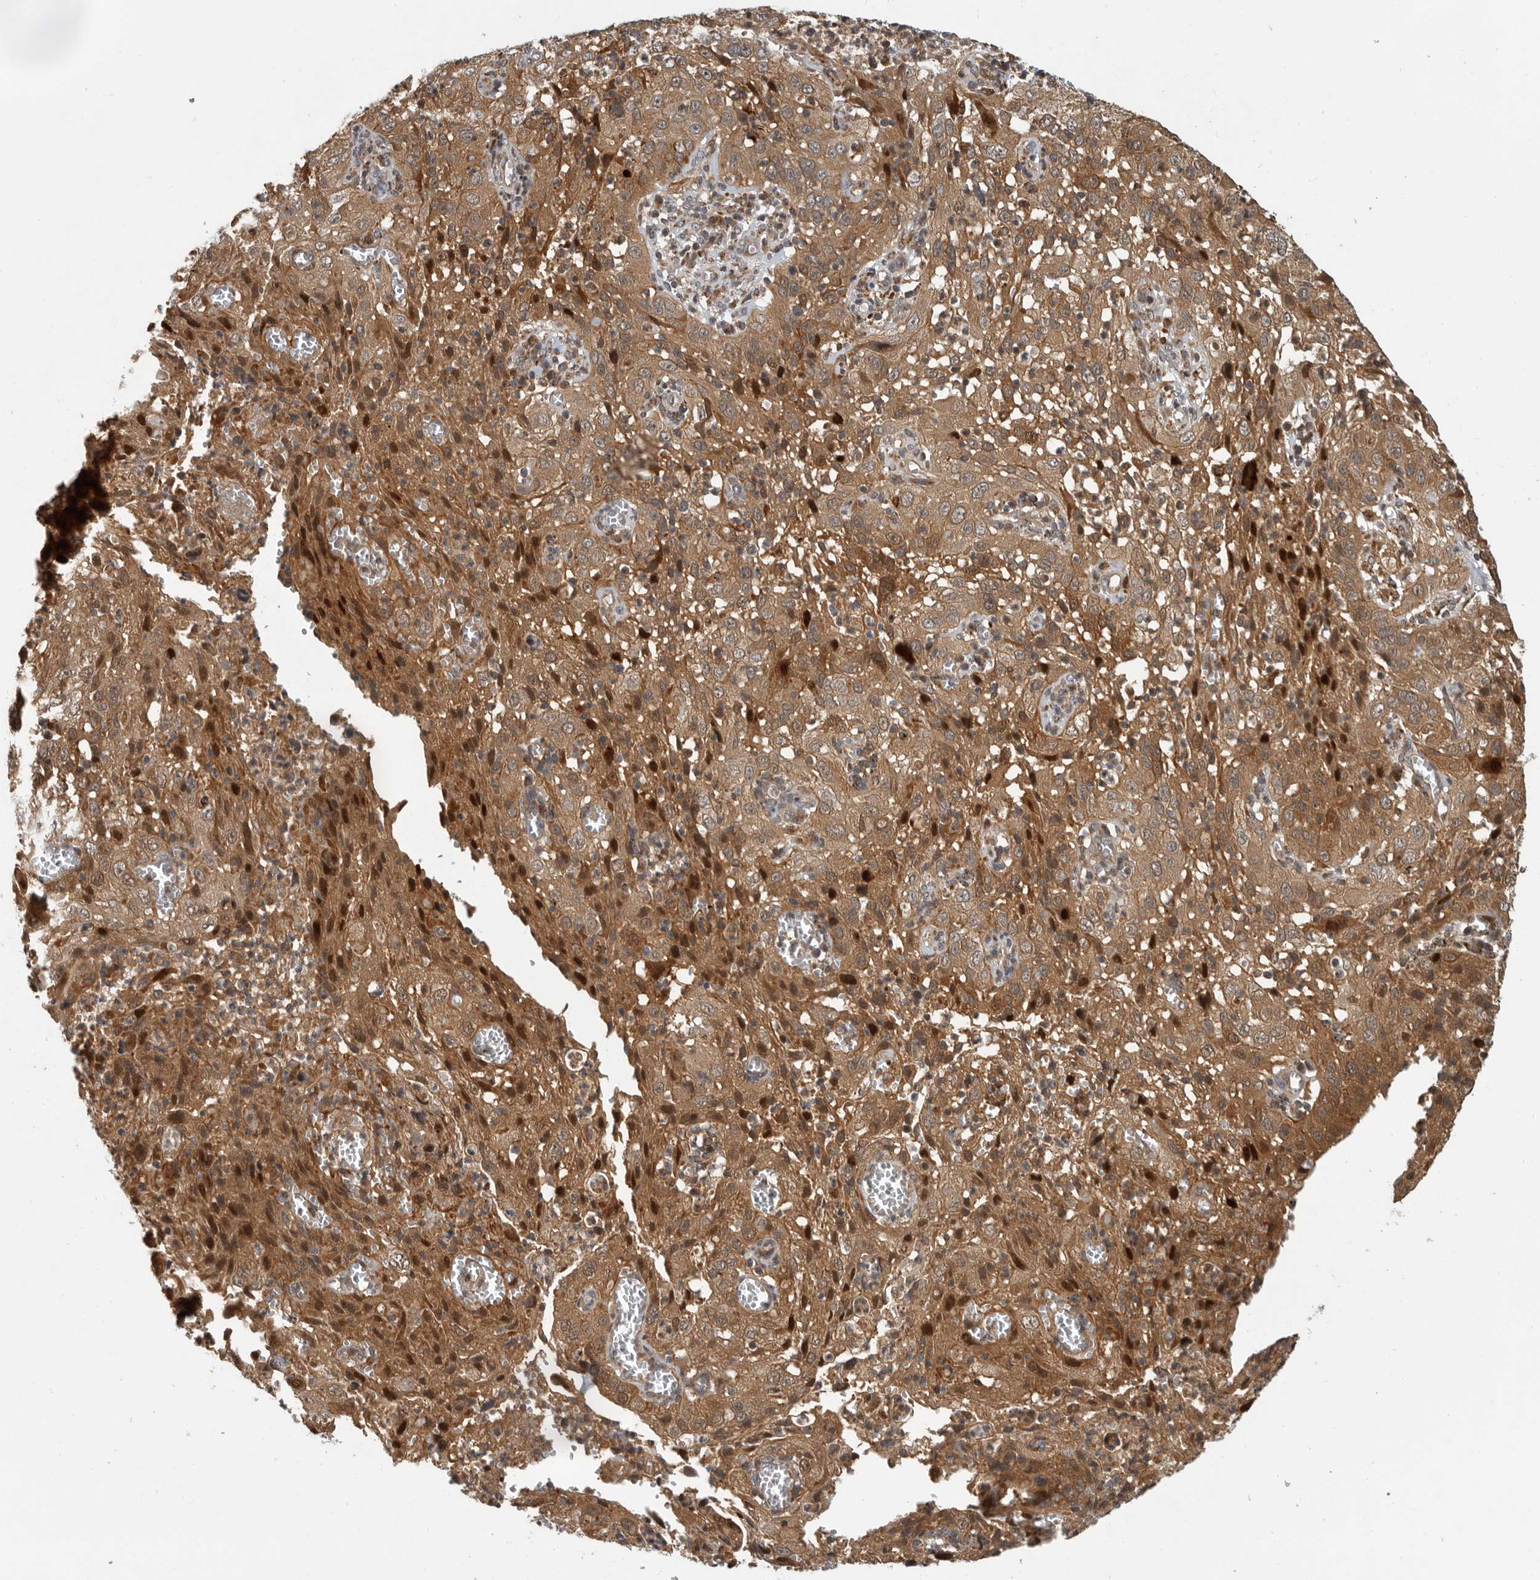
{"staining": {"intensity": "strong", "quantity": ">75%", "location": "cytoplasmic/membranous,nuclear"}, "tissue": "cervical cancer", "cell_type": "Tumor cells", "image_type": "cancer", "snomed": [{"axis": "morphology", "description": "Squamous cell carcinoma, NOS"}, {"axis": "topography", "description": "Cervix"}], "caption": "Strong cytoplasmic/membranous and nuclear expression is seen in about >75% of tumor cells in squamous cell carcinoma (cervical). (DAB = brown stain, brightfield microscopy at high magnification).", "gene": "SWT1", "patient": {"sex": "female", "age": 32}}